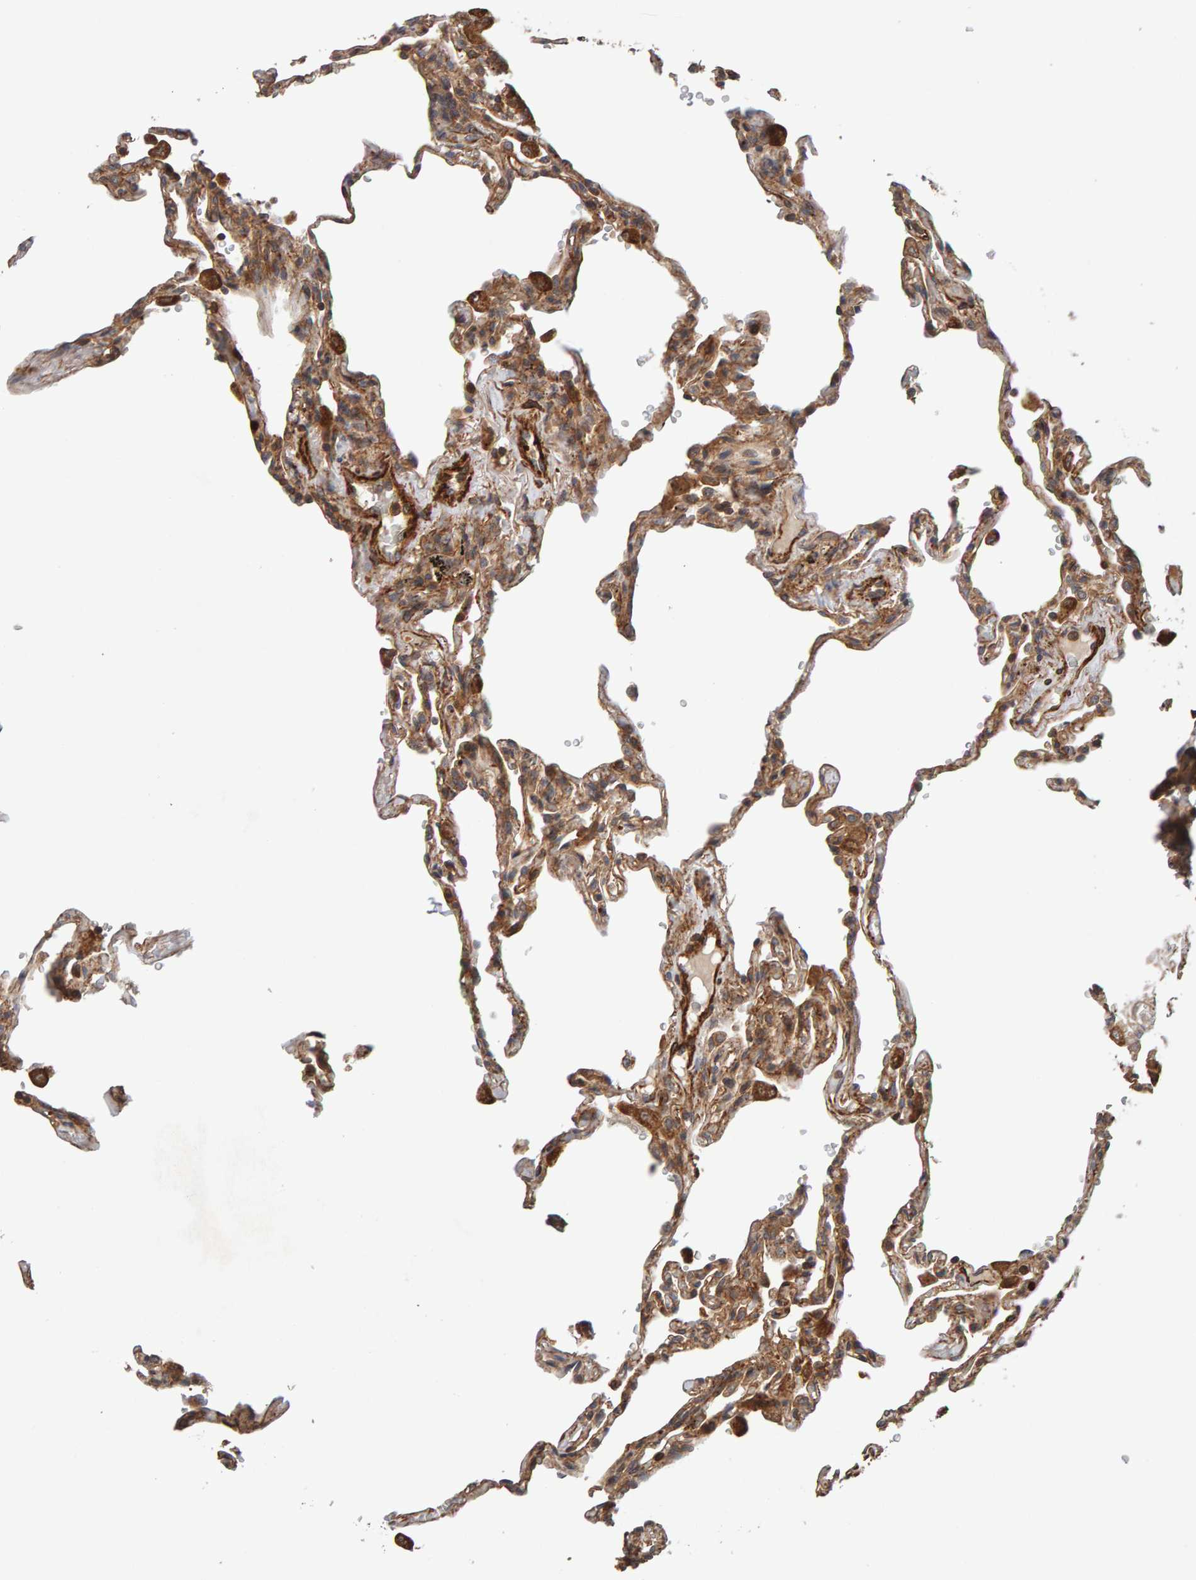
{"staining": {"intensity": "weak", "quantity": ">75%", "location": "cytoplasmic/membranous"}, "tissue": "lung", "cell_type": "Alveolar cells", "image_type": "normal", "snomed": [{"axis": "morphology", "description": "Normal tissue, NOS"}, {"axis": "topography", "description": "Lung"}], "caption": "Immunohistochemistry (IHC) photomicrograph of unremarkable human lung stained for a protein (brown), which demonstrates low levels of weak cytoplasmic/membranous expression in about >75% of alveolar cells.", "gene": "SYNRG", "patient": {"sex": "male", "age": 59}}